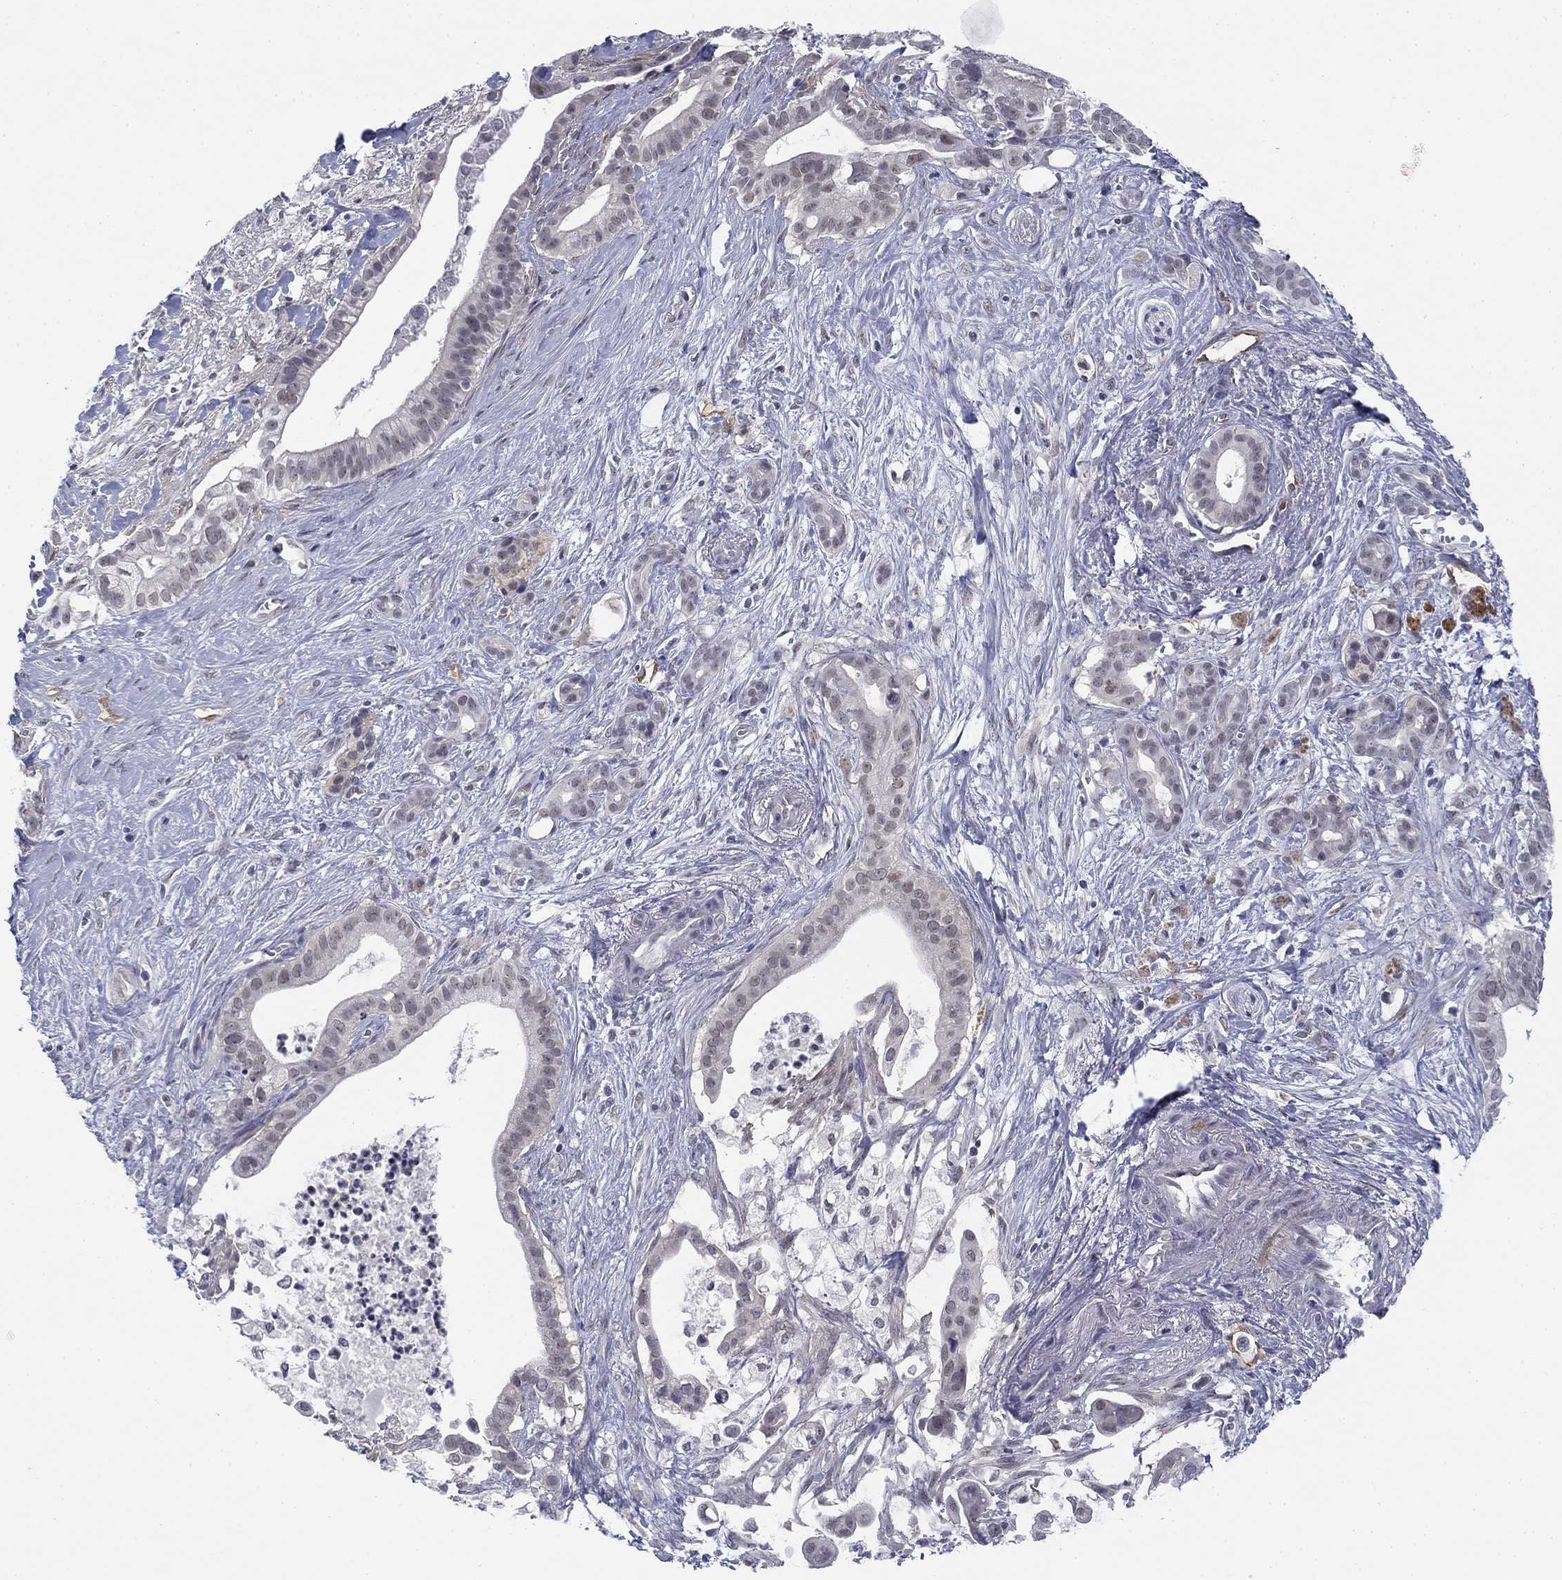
{"staining": {"intensity": "negative", "quantity": "none", "location": "none"}, "tissue": "pancreatic cancer", "cell_type": "Tumor cells", "image_type": "cancer", "snomed": [{"axis": "morphology", "description": "Adenocarcinoma, NOS"}, {"axis": "topography", "description": "Pancreas"}], "caption": "This micrograph is of pancreatic cancer stained with IHC to label a protein in brown with the nuclei are counter-stained blue. There is no expression in tumor cells. (Brightfield microscopy of DAB immunohistochemistry at high magnification).", "gene": "TIGD4", "patient": {"sex": "male", "age": 61}}